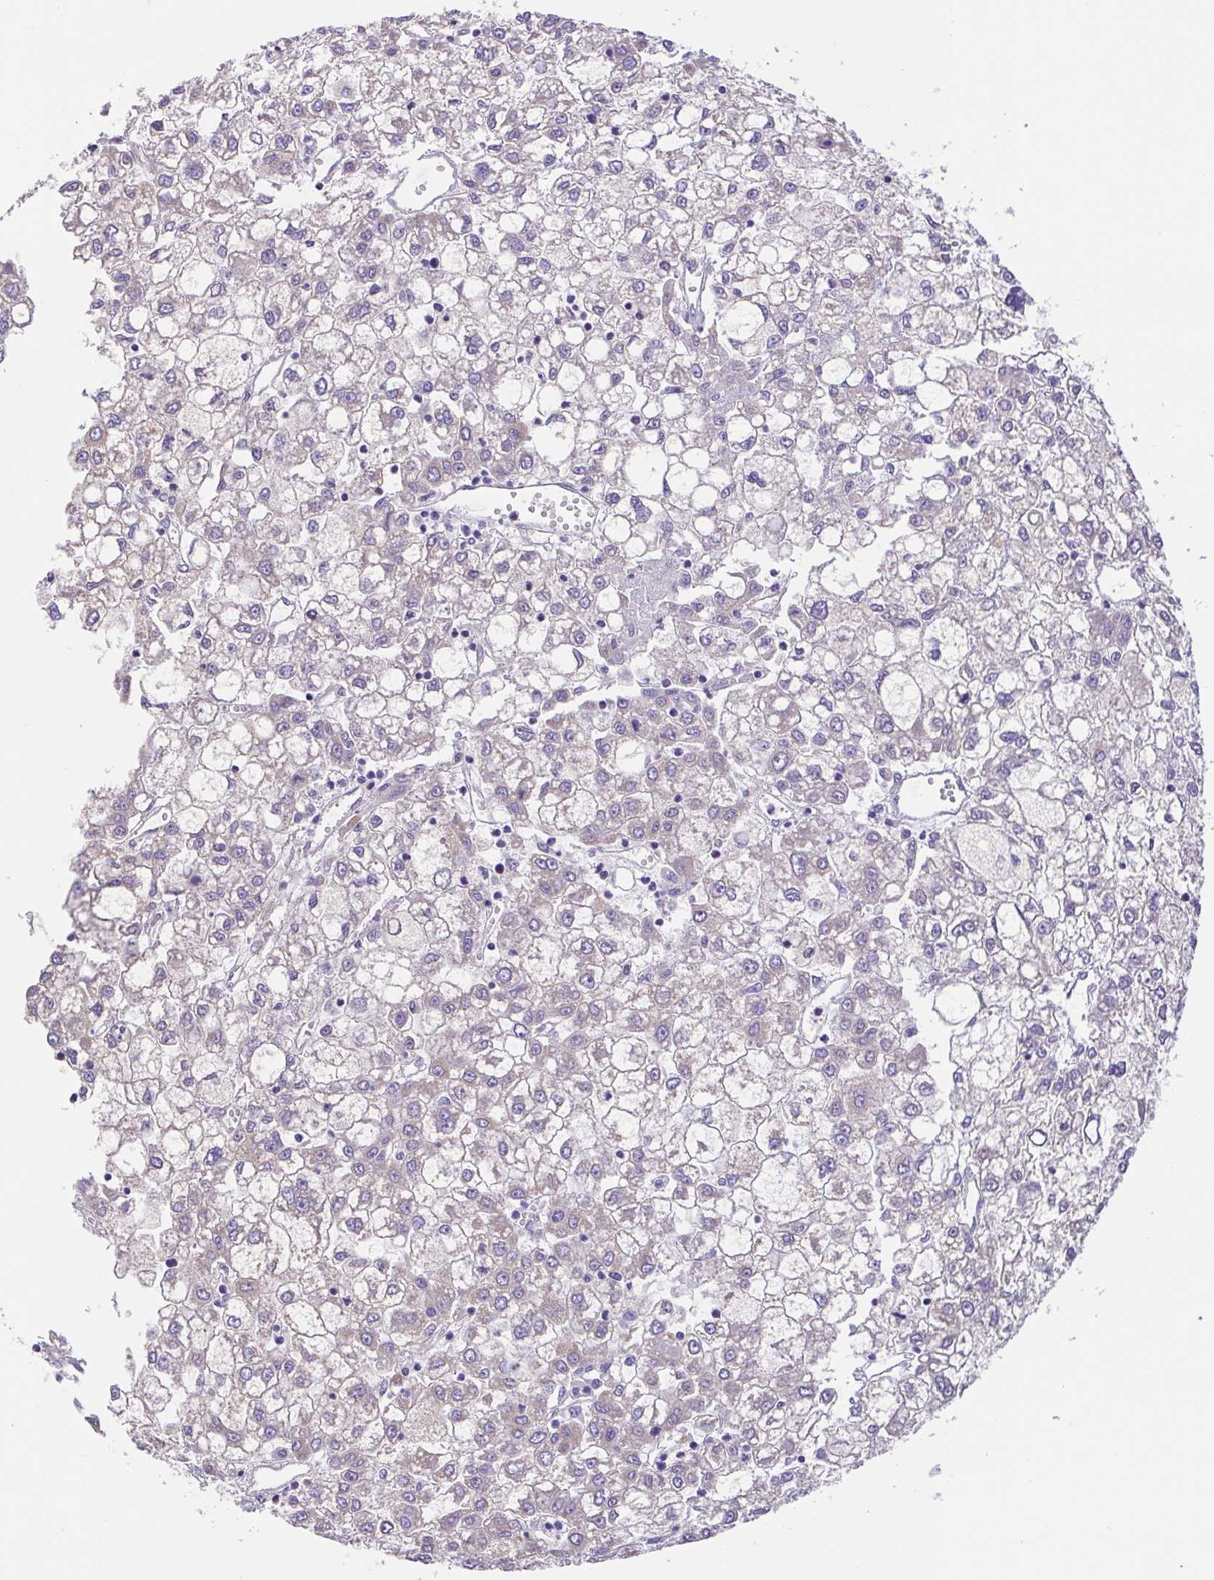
{"staining": {"intensity": "negative", "quantity": "none", "location": "none"}, "tissue": "liver cancer", "cell_type": "Tumor cells", "image_type": "cancer", "snomed": [{"axis": "morphology", "description": "Carcinoma, Hepatocellular, NOS"}, {"axis": "topography", "description": "Liver"}], "caption": "Tumor cells show no significant positivity in liver hepatocellular carcinoma. Nuclei are stained in blue.", "gene": "SLC13A1", "patient": {"sex": "male", "age": 40}}